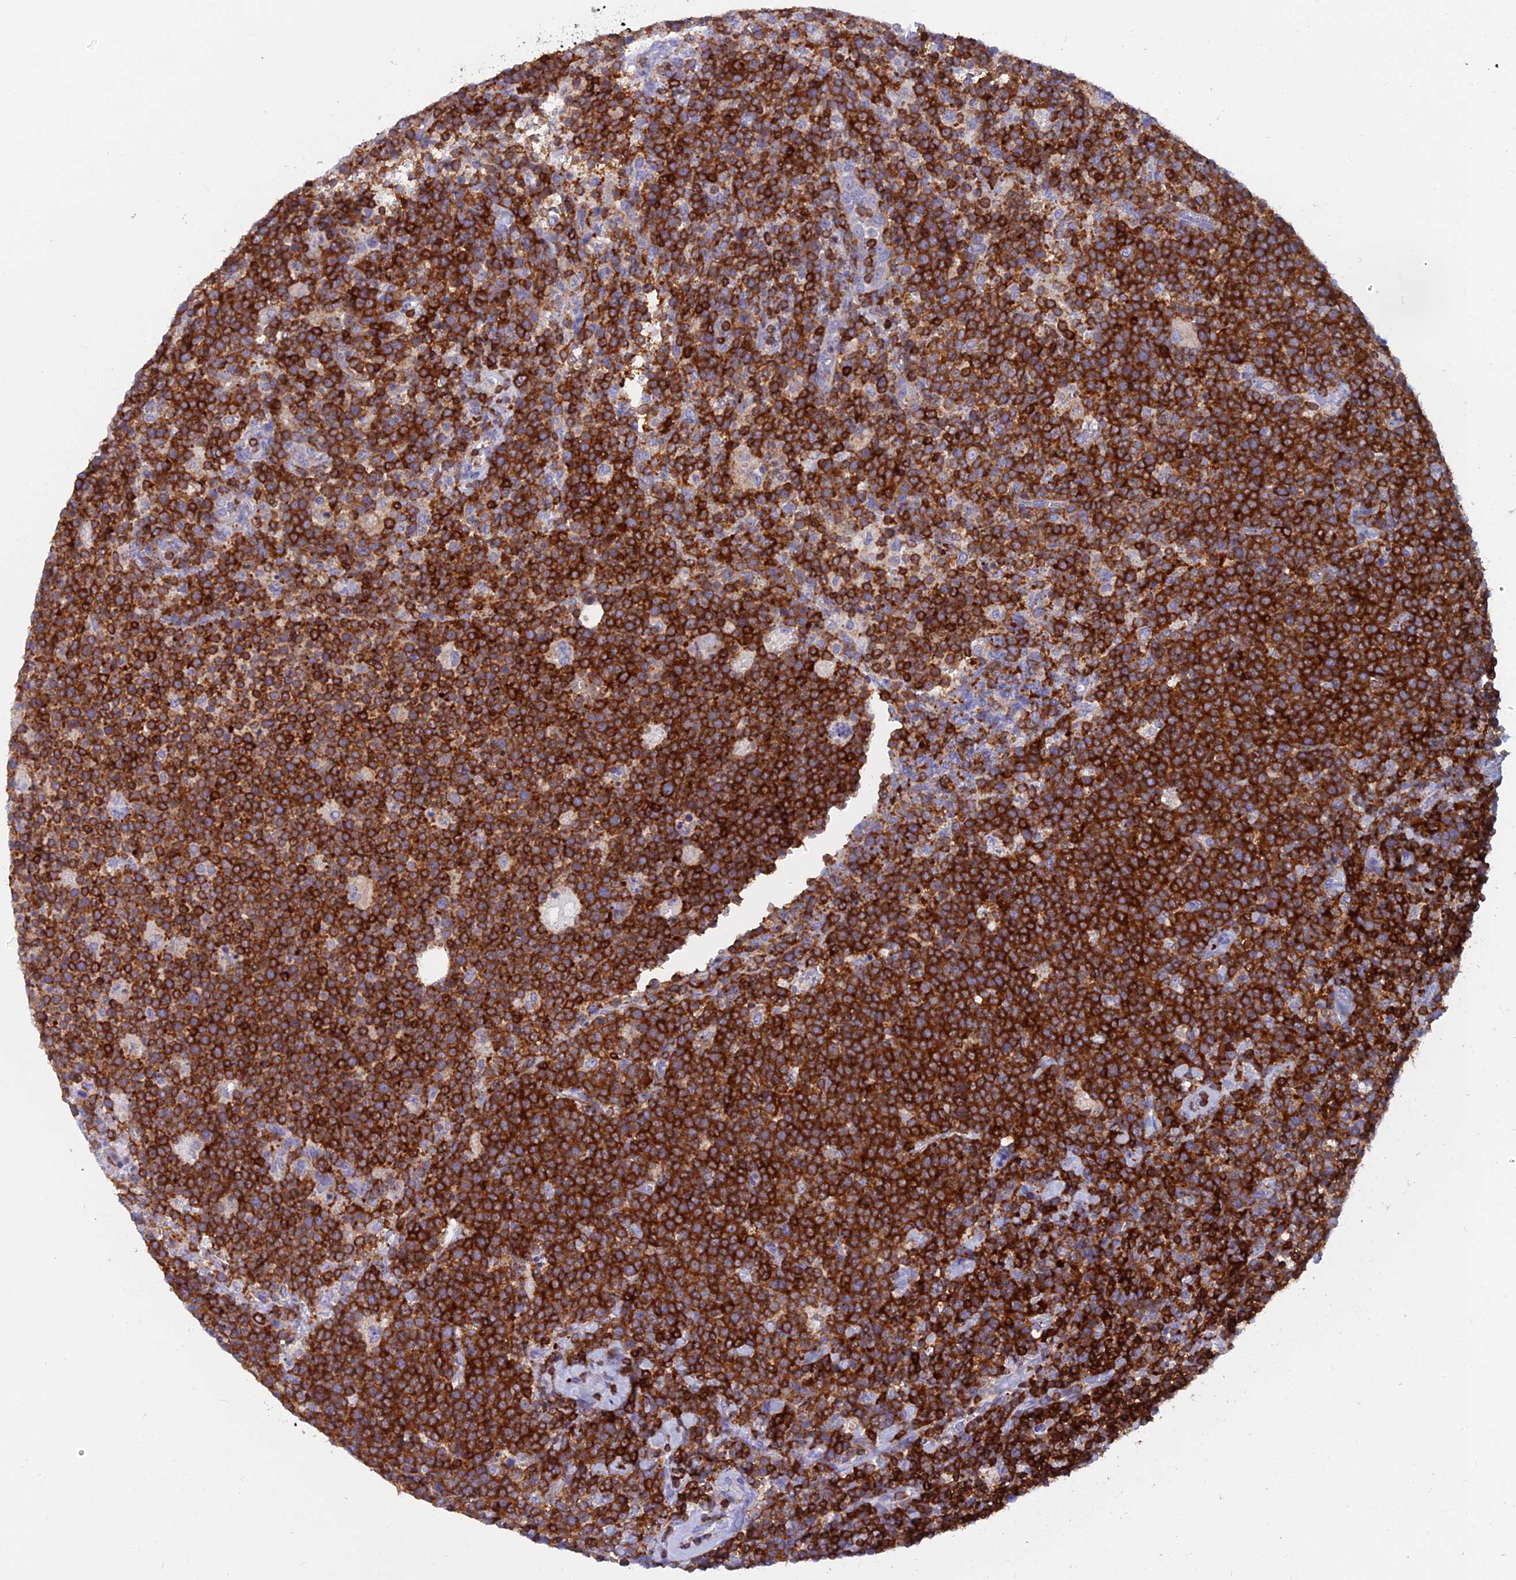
{"staining": {"intensity": "strong", "quantity": ">75%", "location": "cytoplasmic/membranous"}, "tissue": "lymphoma", "cell_type": "Tumor cells", "image_type": "cancer", "snomed": [{"axis": "morphology", "description": "Malignant lymphoma, non-Hodgkin's type, High grade"}, {"axis": "topography", "description": "Lymph node"}], "caption": "Immunohistochemical staining of human lymphoma shows high levels of strong cytoplasmic/membranous protein positivity in approximately >75% of tumor cells.", "gene": "ABI3BP", "patient": {"sex": "male", "age": 61}}